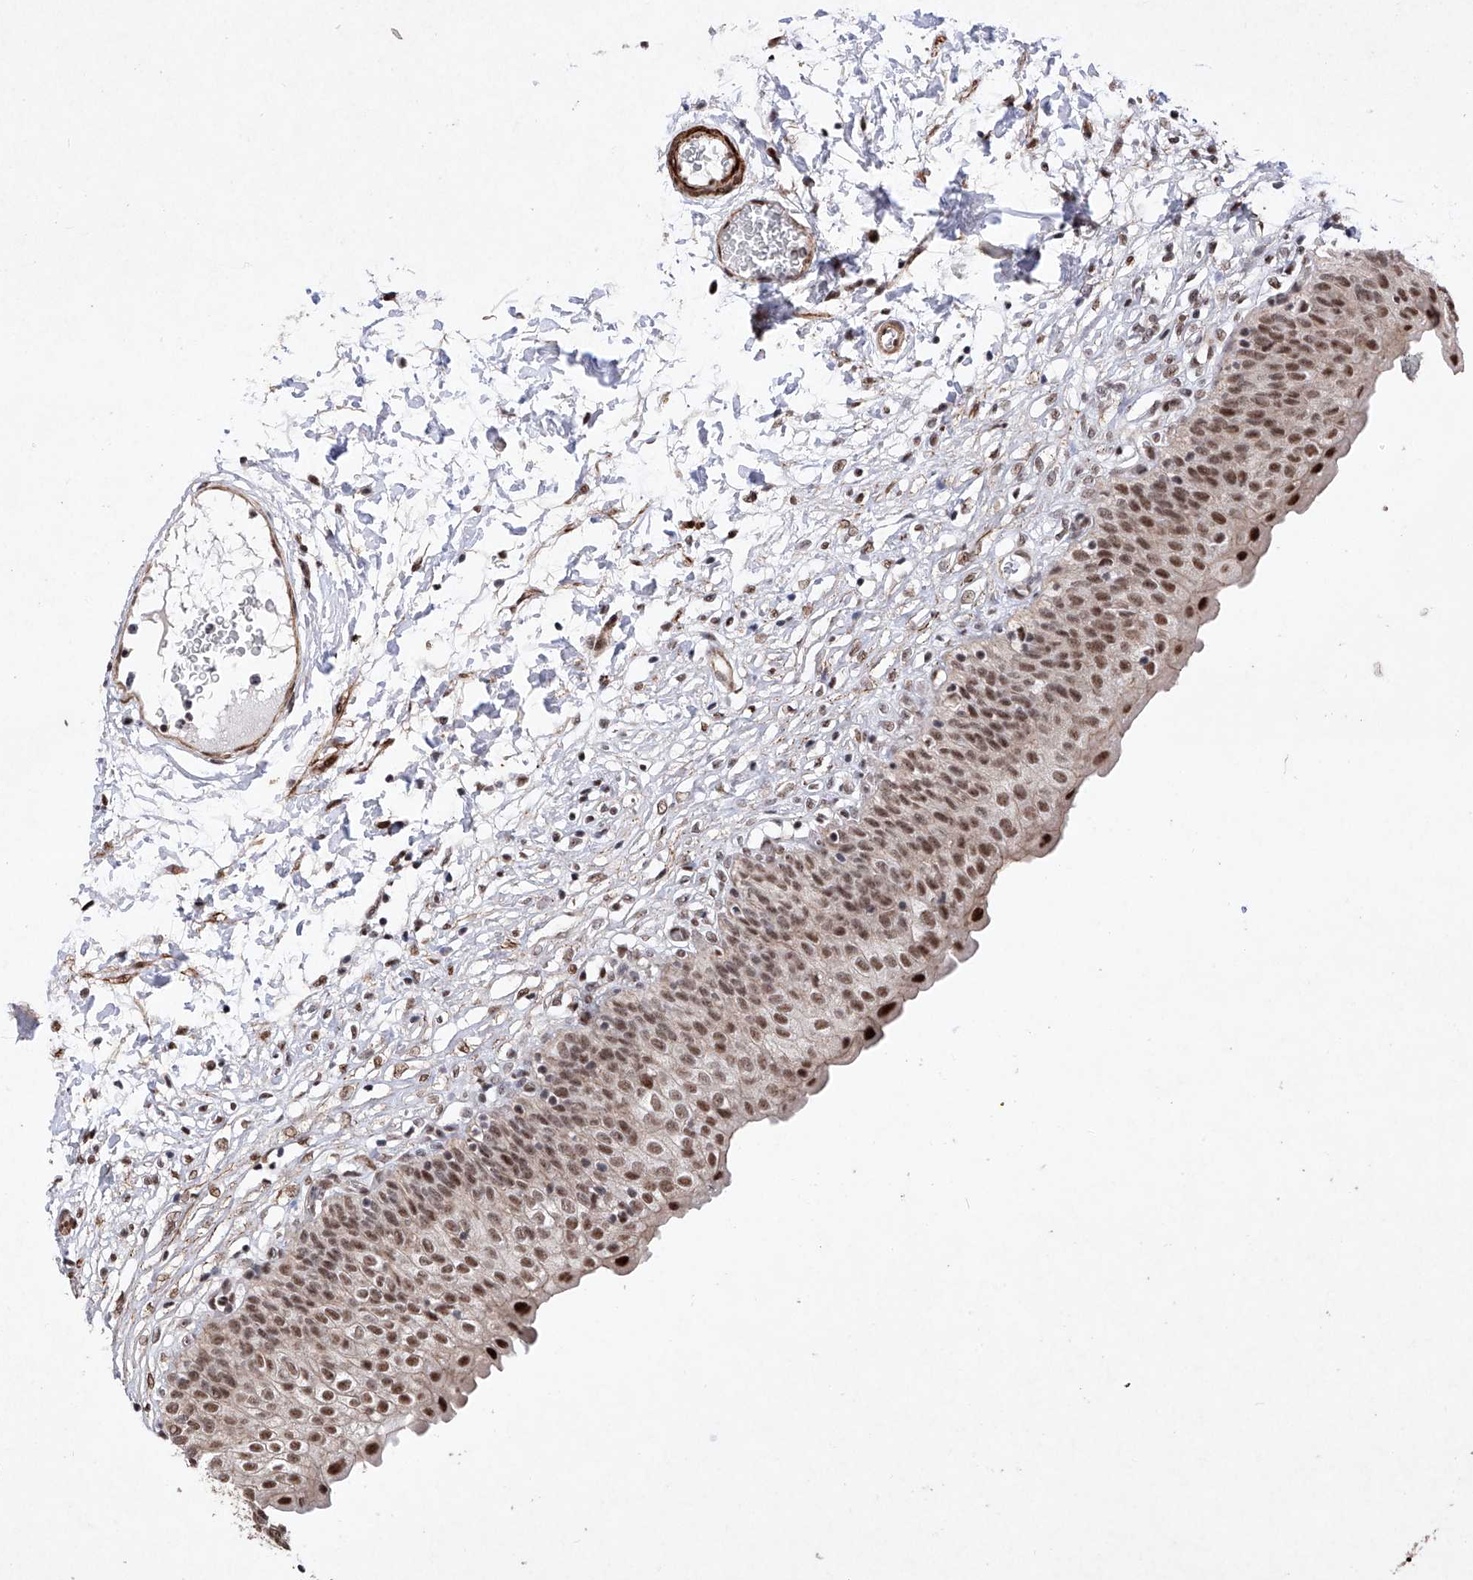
{"staining": {"intensity": "strong", "quantity": ">75%", "location": "cytoplasmic/membranous,nuclear"}, "tissue": "urinary bladder", "cell_type": "Urothelial cells", "image_type": "normal", "snomed": [{"axis": "morphology", "description": "Normal tissue, NOS"}, {"axis": "topography", "description": "Urinary bladder"}], "caption": "Urothelial cells reveal high levels of strong cytoplasmic/membranous,nuclear staining in about >75% of cells in benign urinary bladder.", "gene": "NFATC4", "patient": {"sex": "male", "age": 55}}